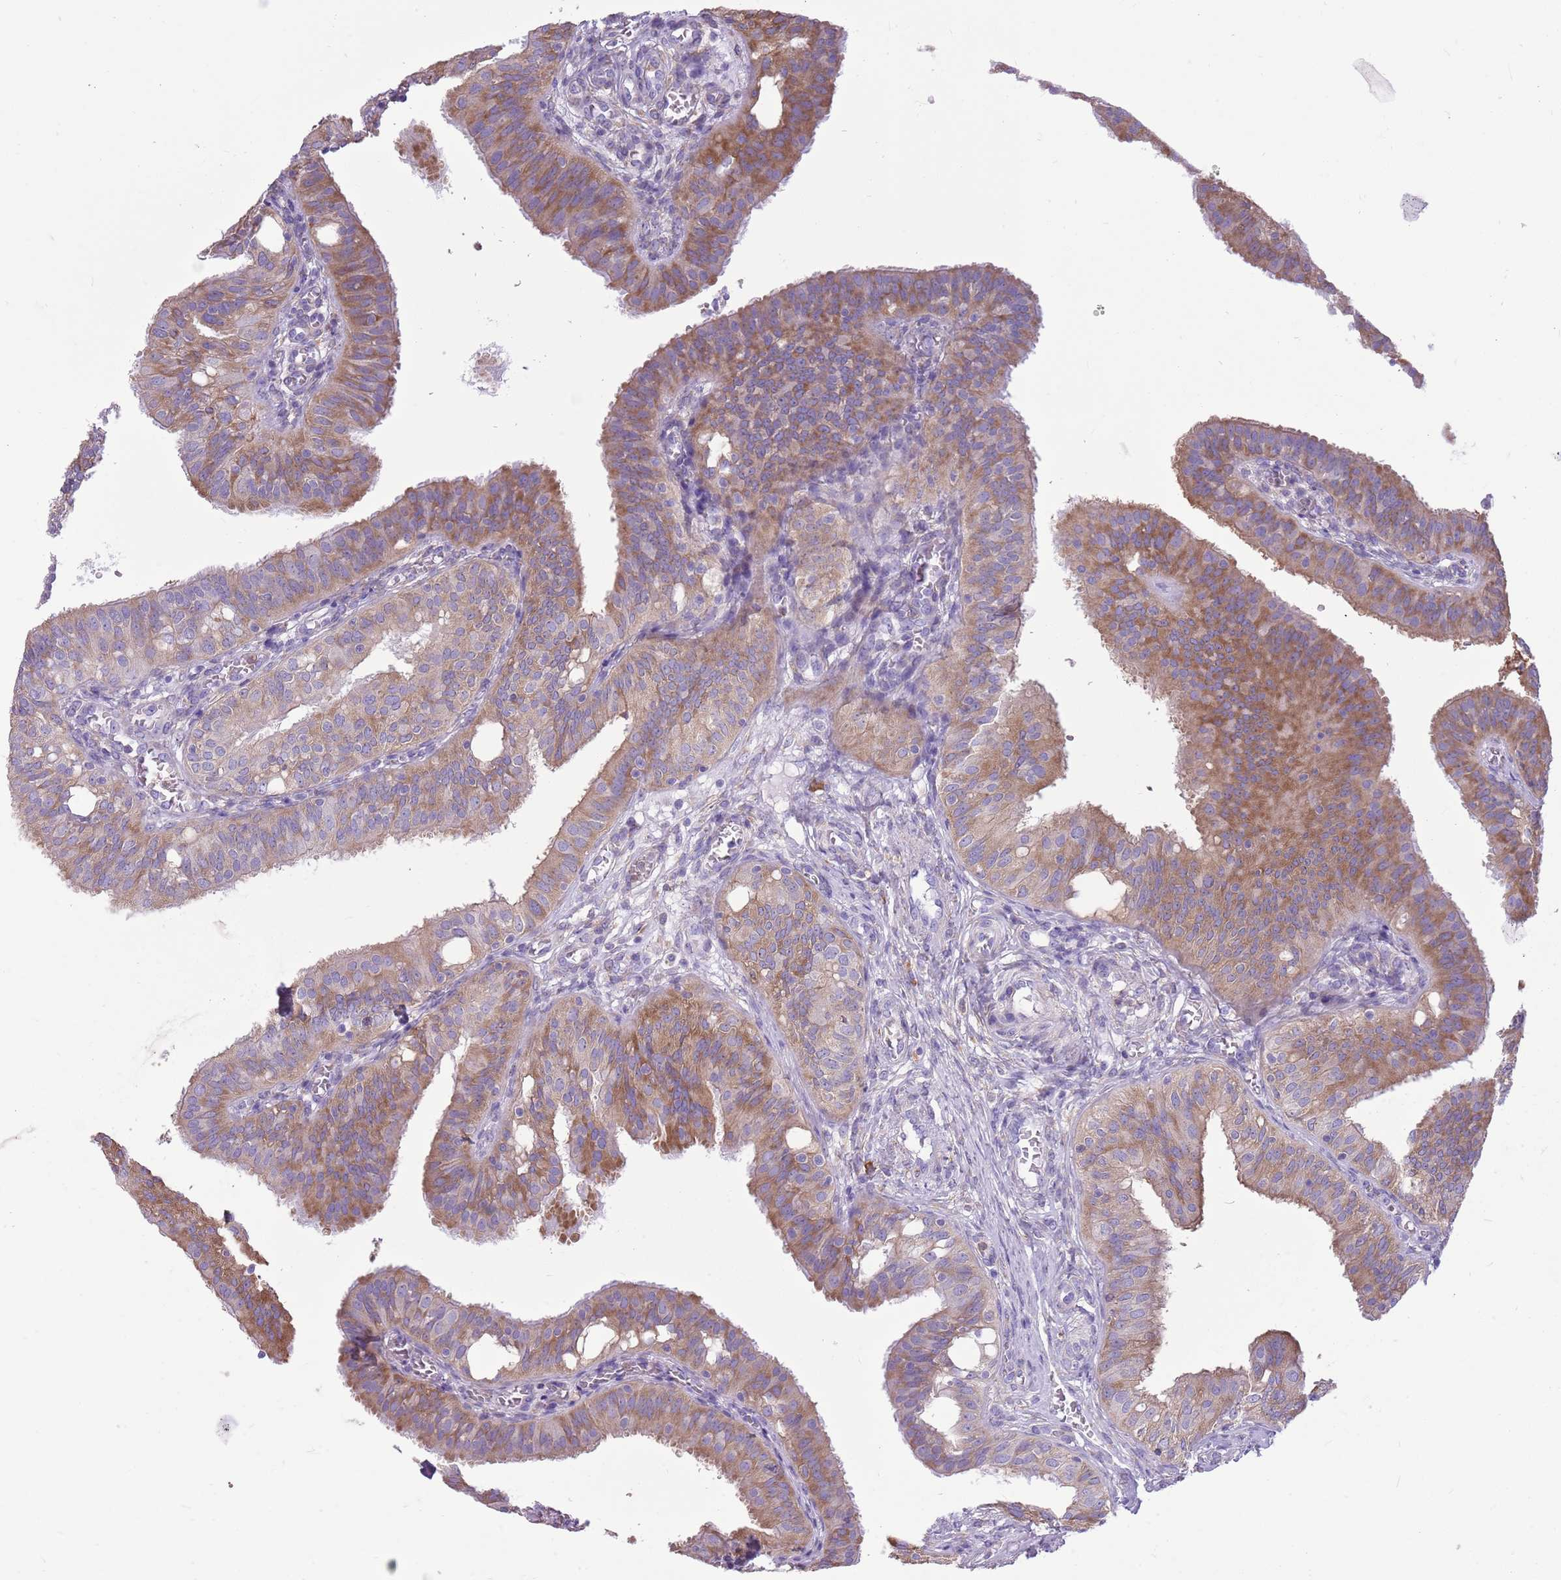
{"staining": {"intensity": "moderate", "quantity": ">75%", "location": "cytoplasmic/membranous"}, "tissue": "fallopian tube", "cell_type": "Glandular cells", "image_type": "normal", "snomed": [{"axis": "morphology", "description": "Normal tissue, NOS"}, {"axis": "topography", "description": "Fallopian tube"}, {"axis": "topography", "description": "Ovary"}], "caption": "This micrograph demonstrates normal fallopian tube stained with IHC to label a protein in brown. The cytoplasmic/membranous of glandular cells show moderate positivity for the protein. Nuclei are counter-stained blue.", "gene": "KCTD19", "patient": {"sex": "female", "age": 42}}